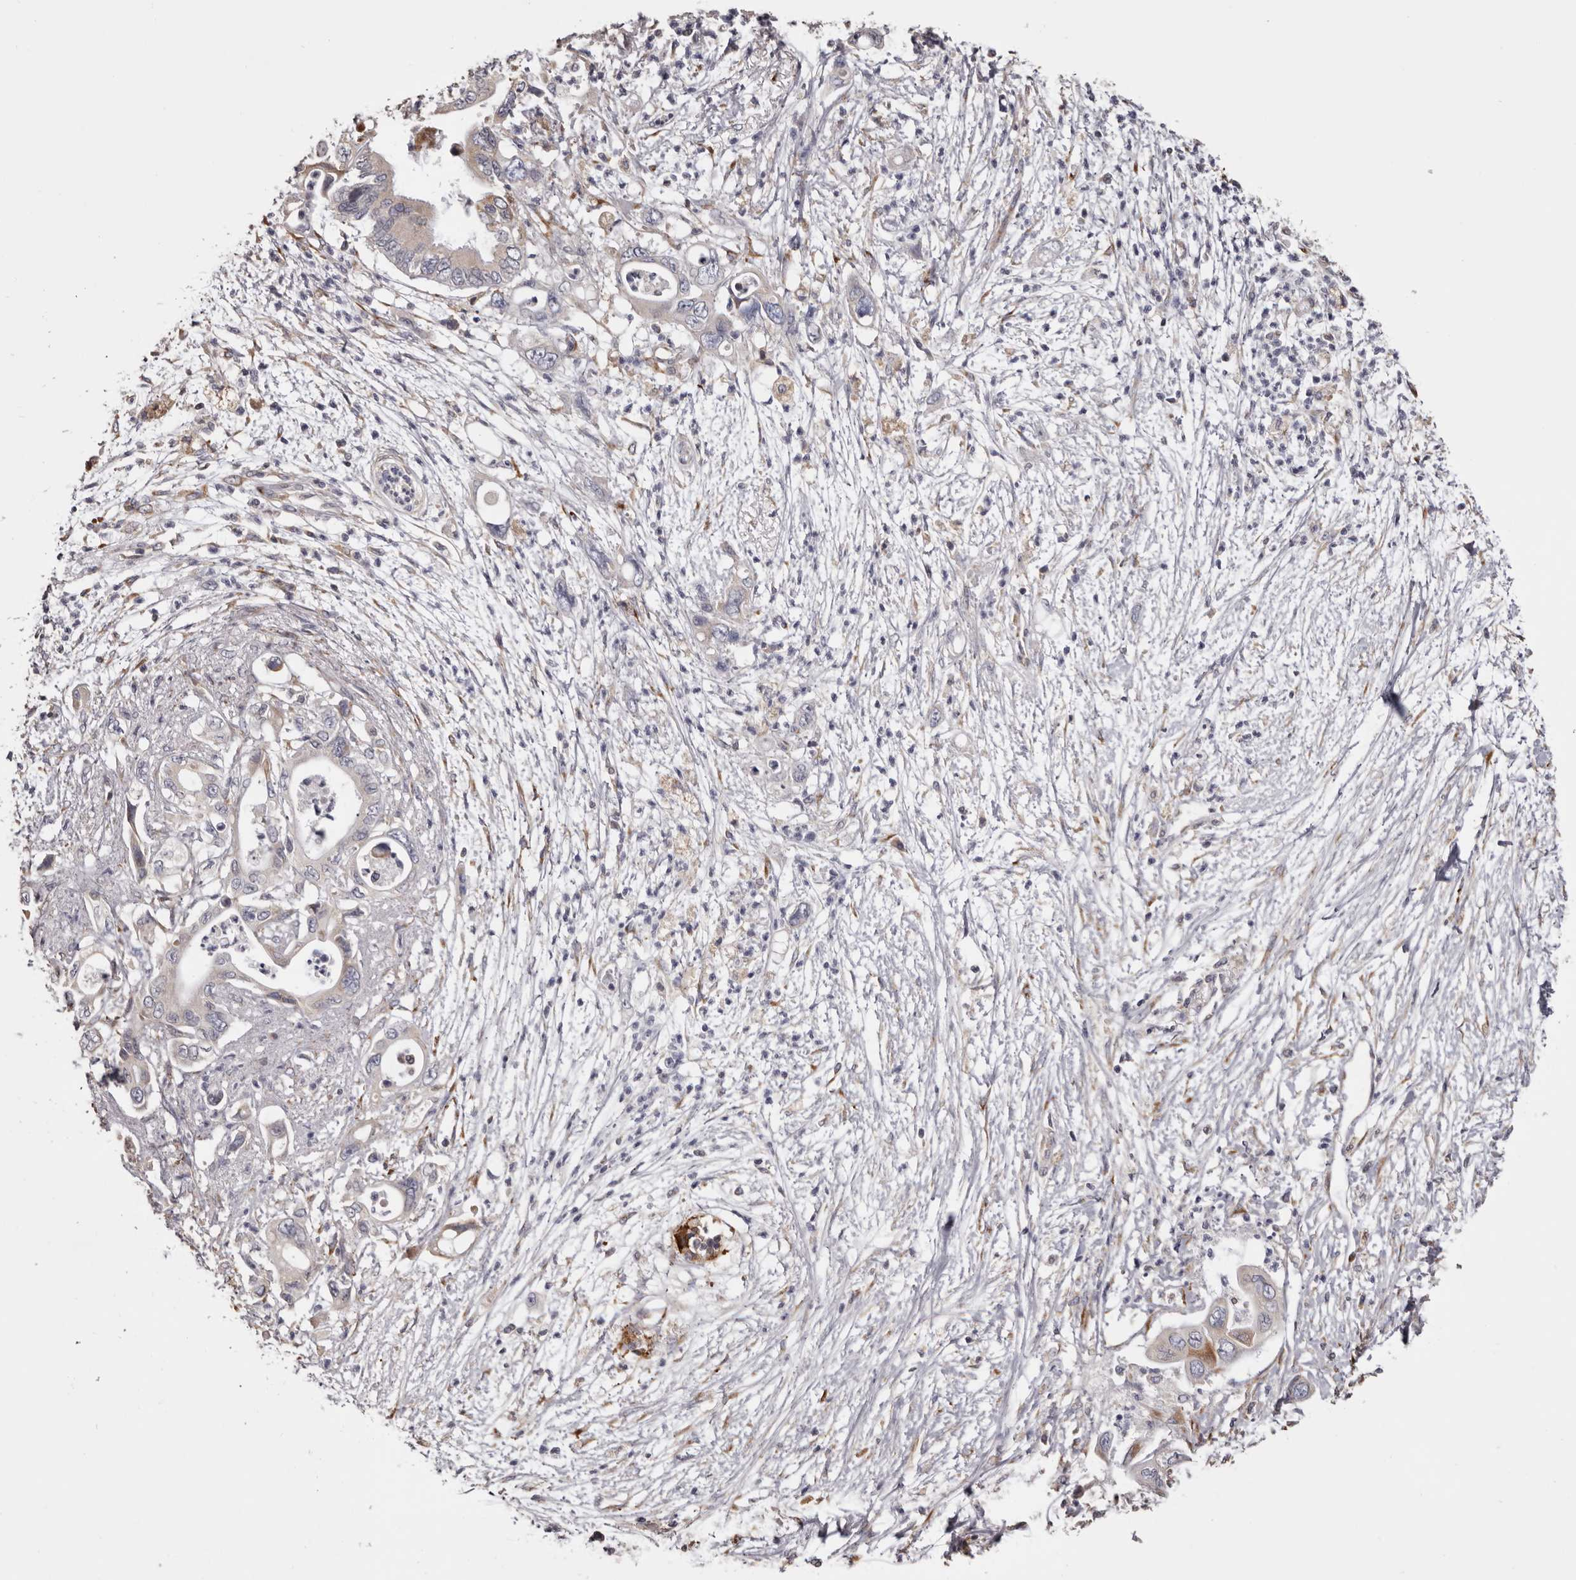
{"staining": {"intensity": "negative", "quantity": "none", "location": "none"}, "tissue": "pancreatic cancer", "cell_type": "Tumor cells", "image_type": "cancer", "snomed": [{"axis": "morphology", "description": "Adenocarcinoma, NOS"}, {"axis": "topography", "description": "Pancreas"}], "caption": "Histopathology image shows no significant protein positivity in tumor cells of pancreatic cancer.", "gene": "PIGX", "patient": {"sex": "male", "age": 66}}